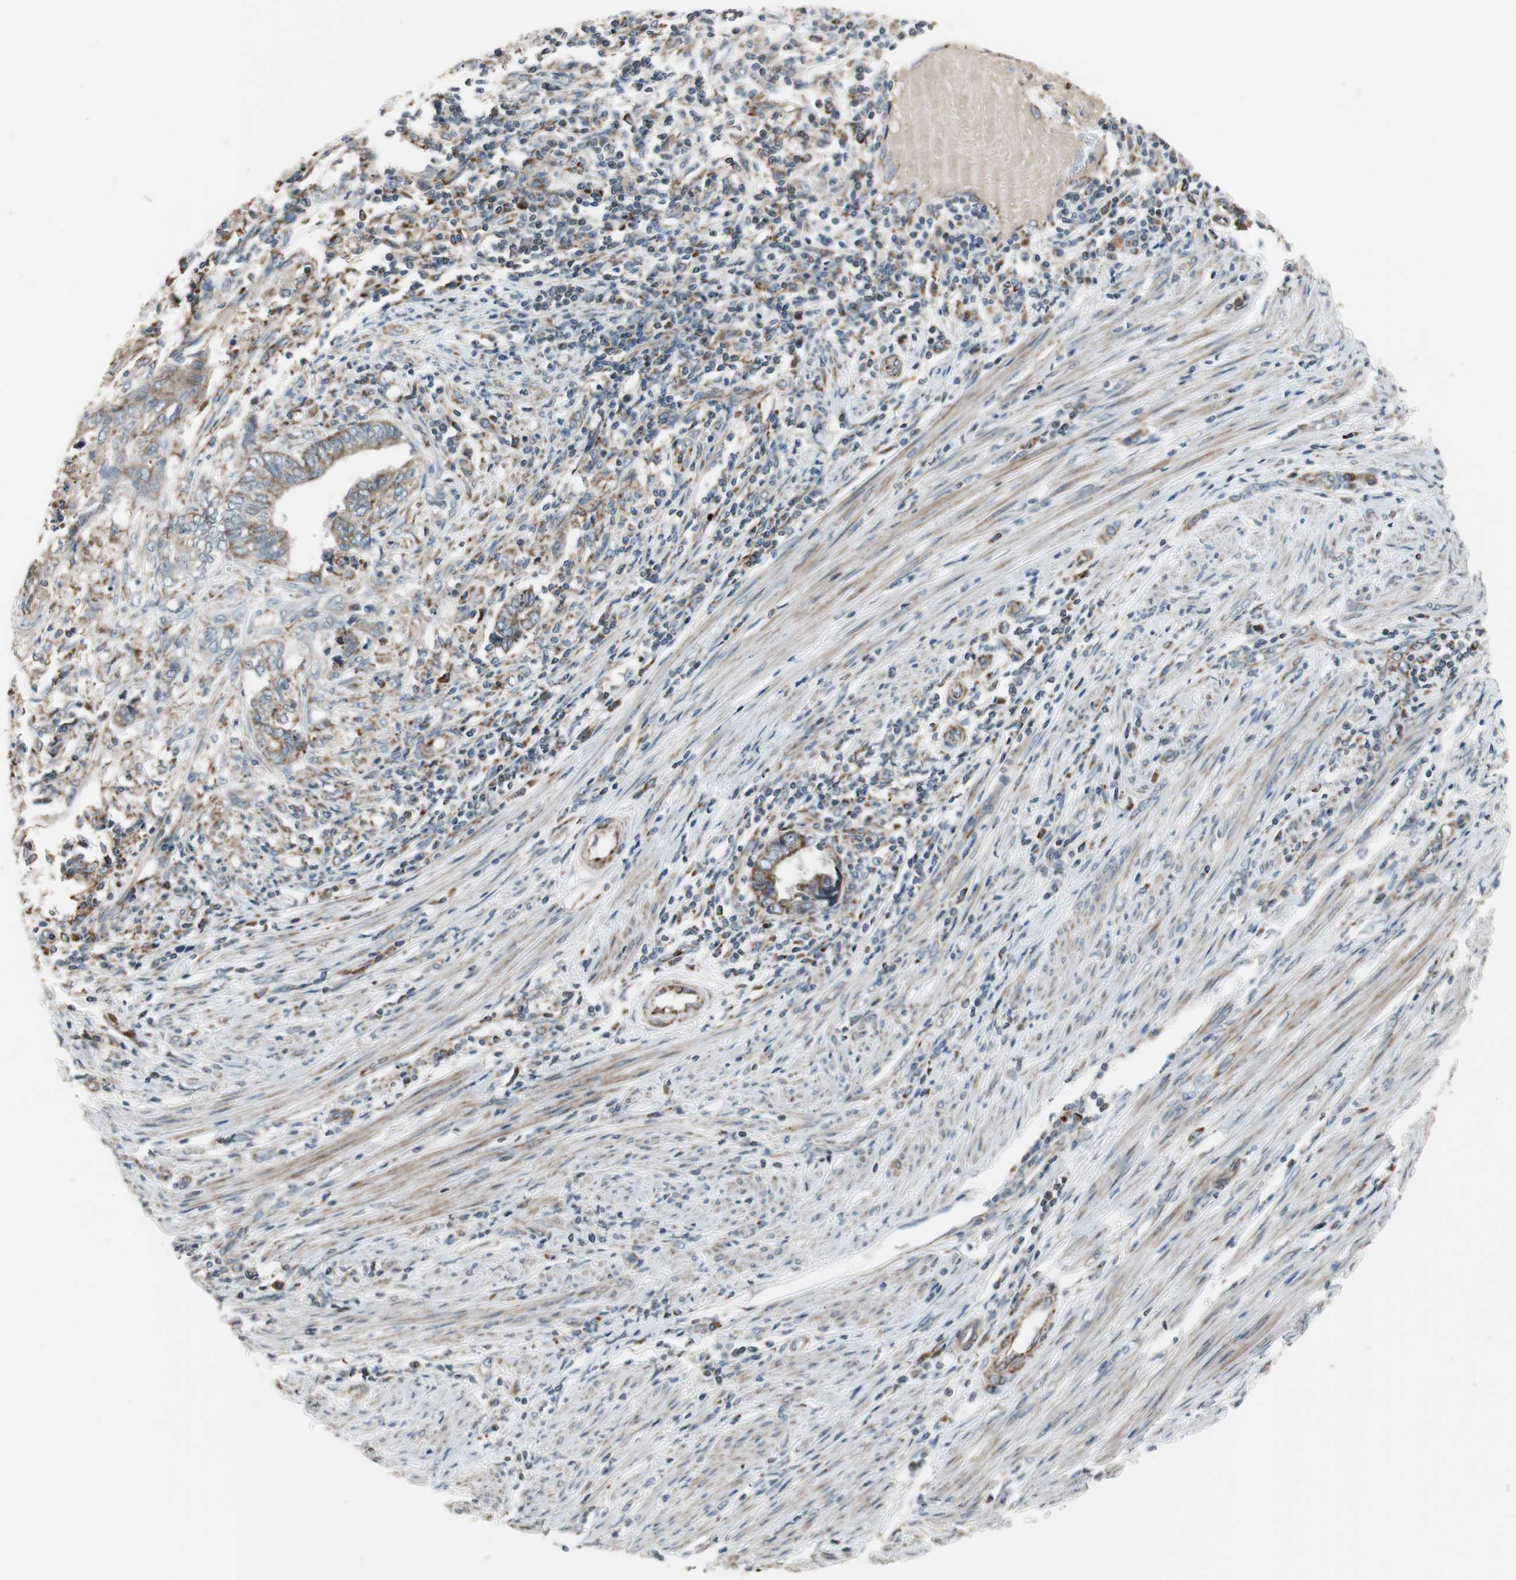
{"staining": {"intensity": "moderate", "quantity": ">75%", "location": "cytoplasmic/membranous"}, "tissue": "endometrial cancer", "cell_type": "Tumor cells", "image_type": "cancer", "snomed": [{"axis": "morphology", "description": "Adenocarcinoma, NOS"}, {"axis": "topography", "description": "Uterus"}, {"axis": "topography", "description": "Endometrium"}], "caption": "Endometrial cancer stained with a protein marker exhibits moderate staining in tumor cells.", "gene": "CPT1A", "patient": {"sex": "female", "age": 70}}